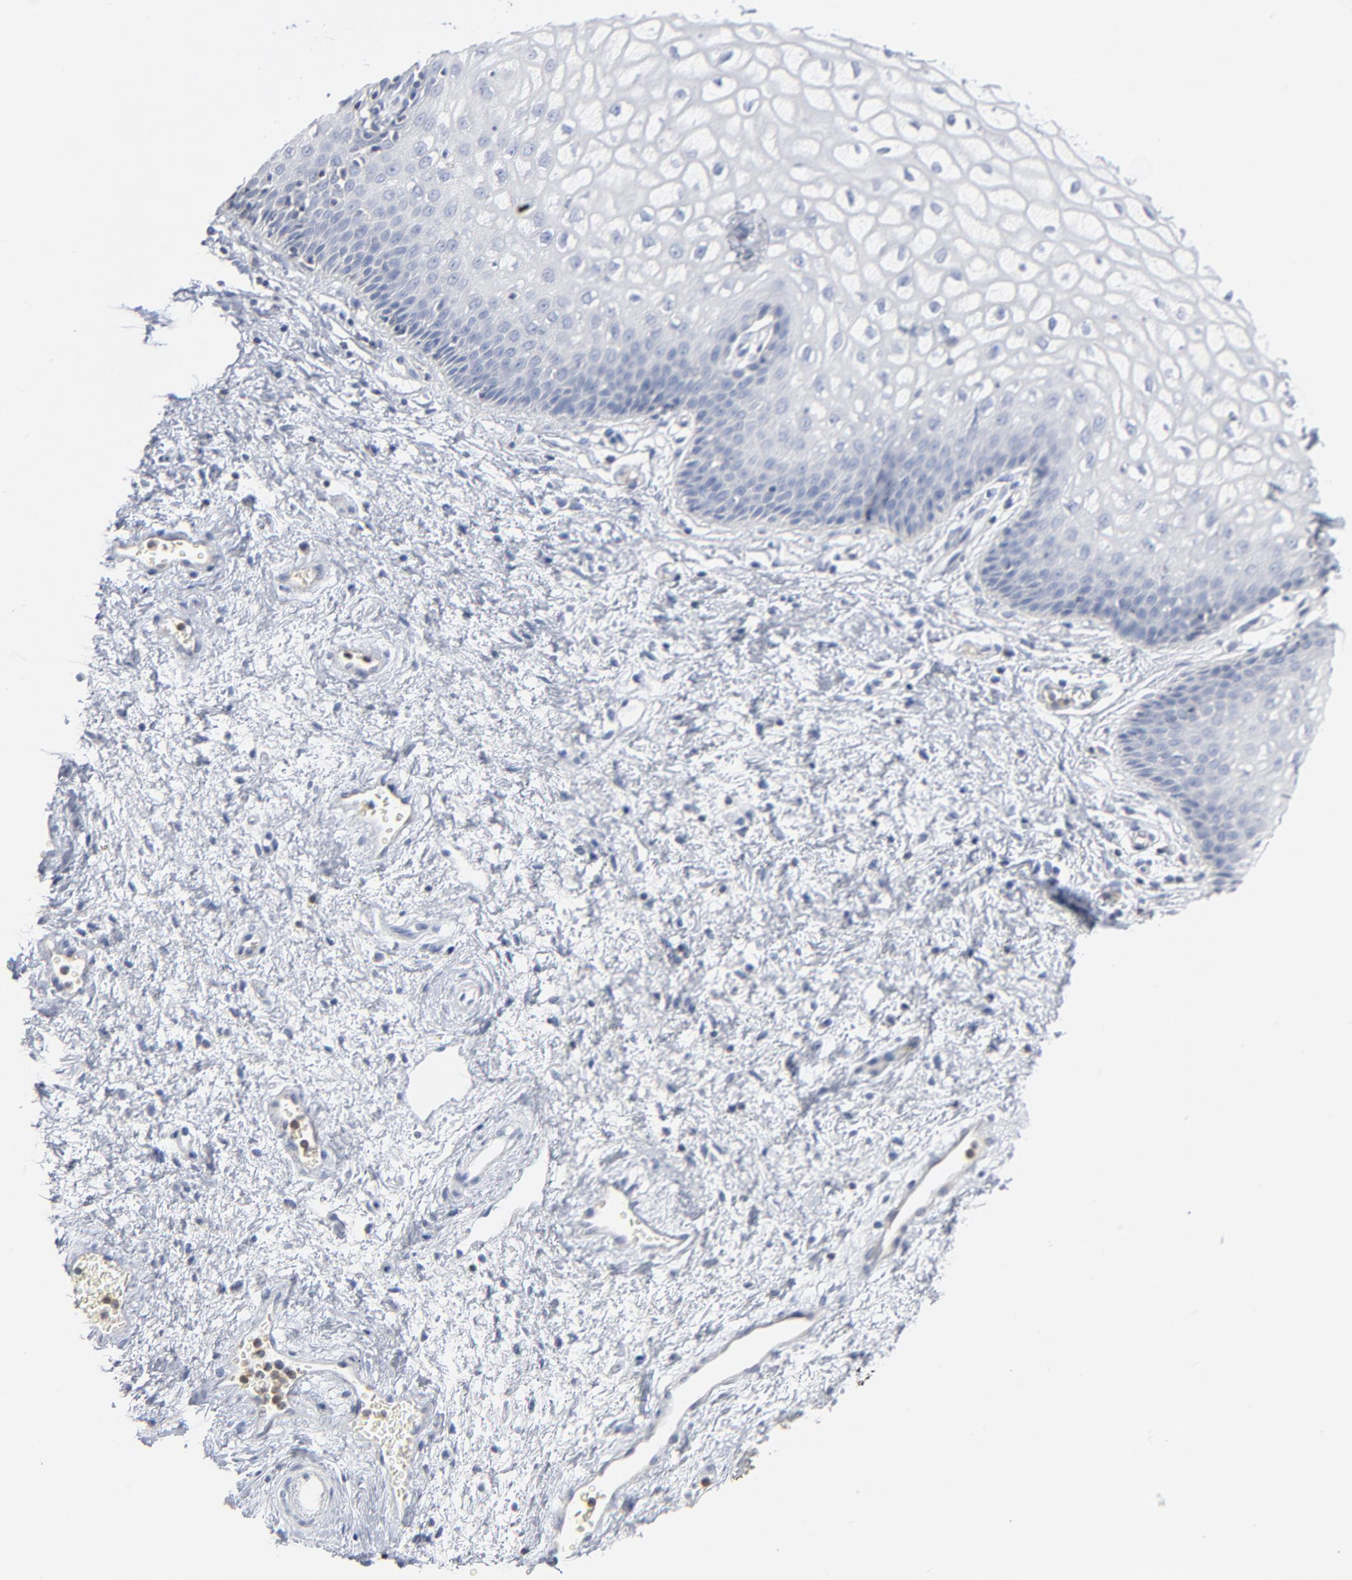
{"staining": {"intensity": "negative", "quantity": "none", "location": "none"}, "tissue": "vagina", "cell_type": "Squamous epithelial cells", "image_type": "normal", "snomed": [{"axis": "morphology", "description": "Normal tissue, NOS"}, {"axis": "topography", "description": "Vagina"}], "caption": "IHC micrograph of normal vagina stained for a protein (brown), which displays no positivity in squamous epithelial cells.", "gene": "PTK2B", "patient": {"sex": "female", "age": 34}}